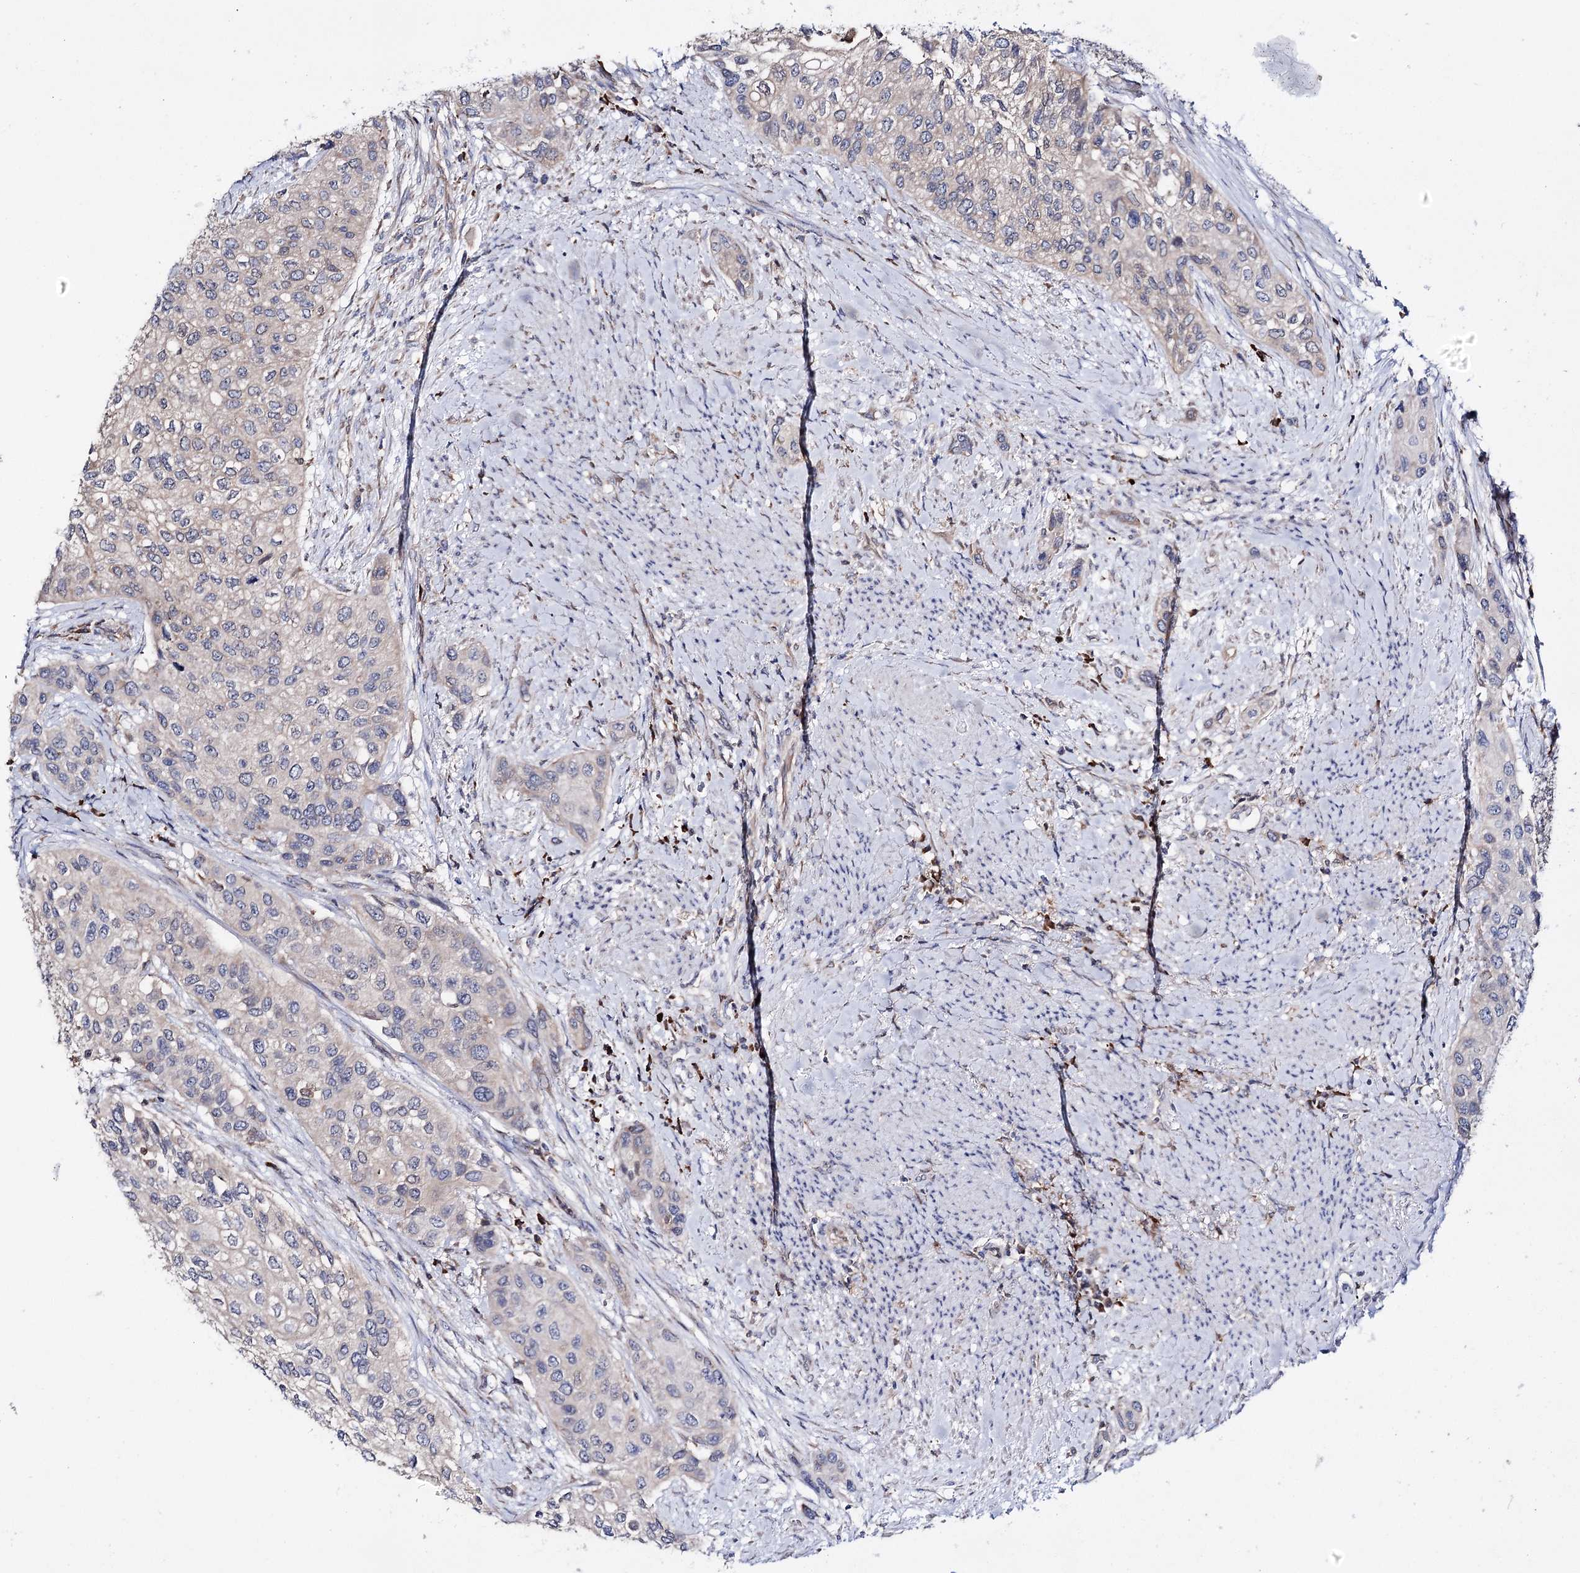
{"staining": {"intensity": "weak", "quantity": "25%-75%", "location": "cytoplasmic/membranous"}, "tissue": "urothelial cancer", "cell_type": "Tumor cells", "image_type": "cancer", "snomed": [{"axis": "morphology", "description": "Normal tissue, NOS"}, {"axis": "morphology", "description": "Urothelial carcinoma, High grade"}, {"axis": "topography", "description": "Vascular tissue"}, {"axis": "topography", "description": "Urinary bladder"}], "caption": "Protein expression analysis of human high-grade urothelial carcinoma reveals weak cytoplasmic/membranous staining in about 25%-75% of tumor cells. (DAB IHC with brightfield microscopy, high magnification).", "gene": "PTER", "patient": {"sex": "female", "age": 56}}